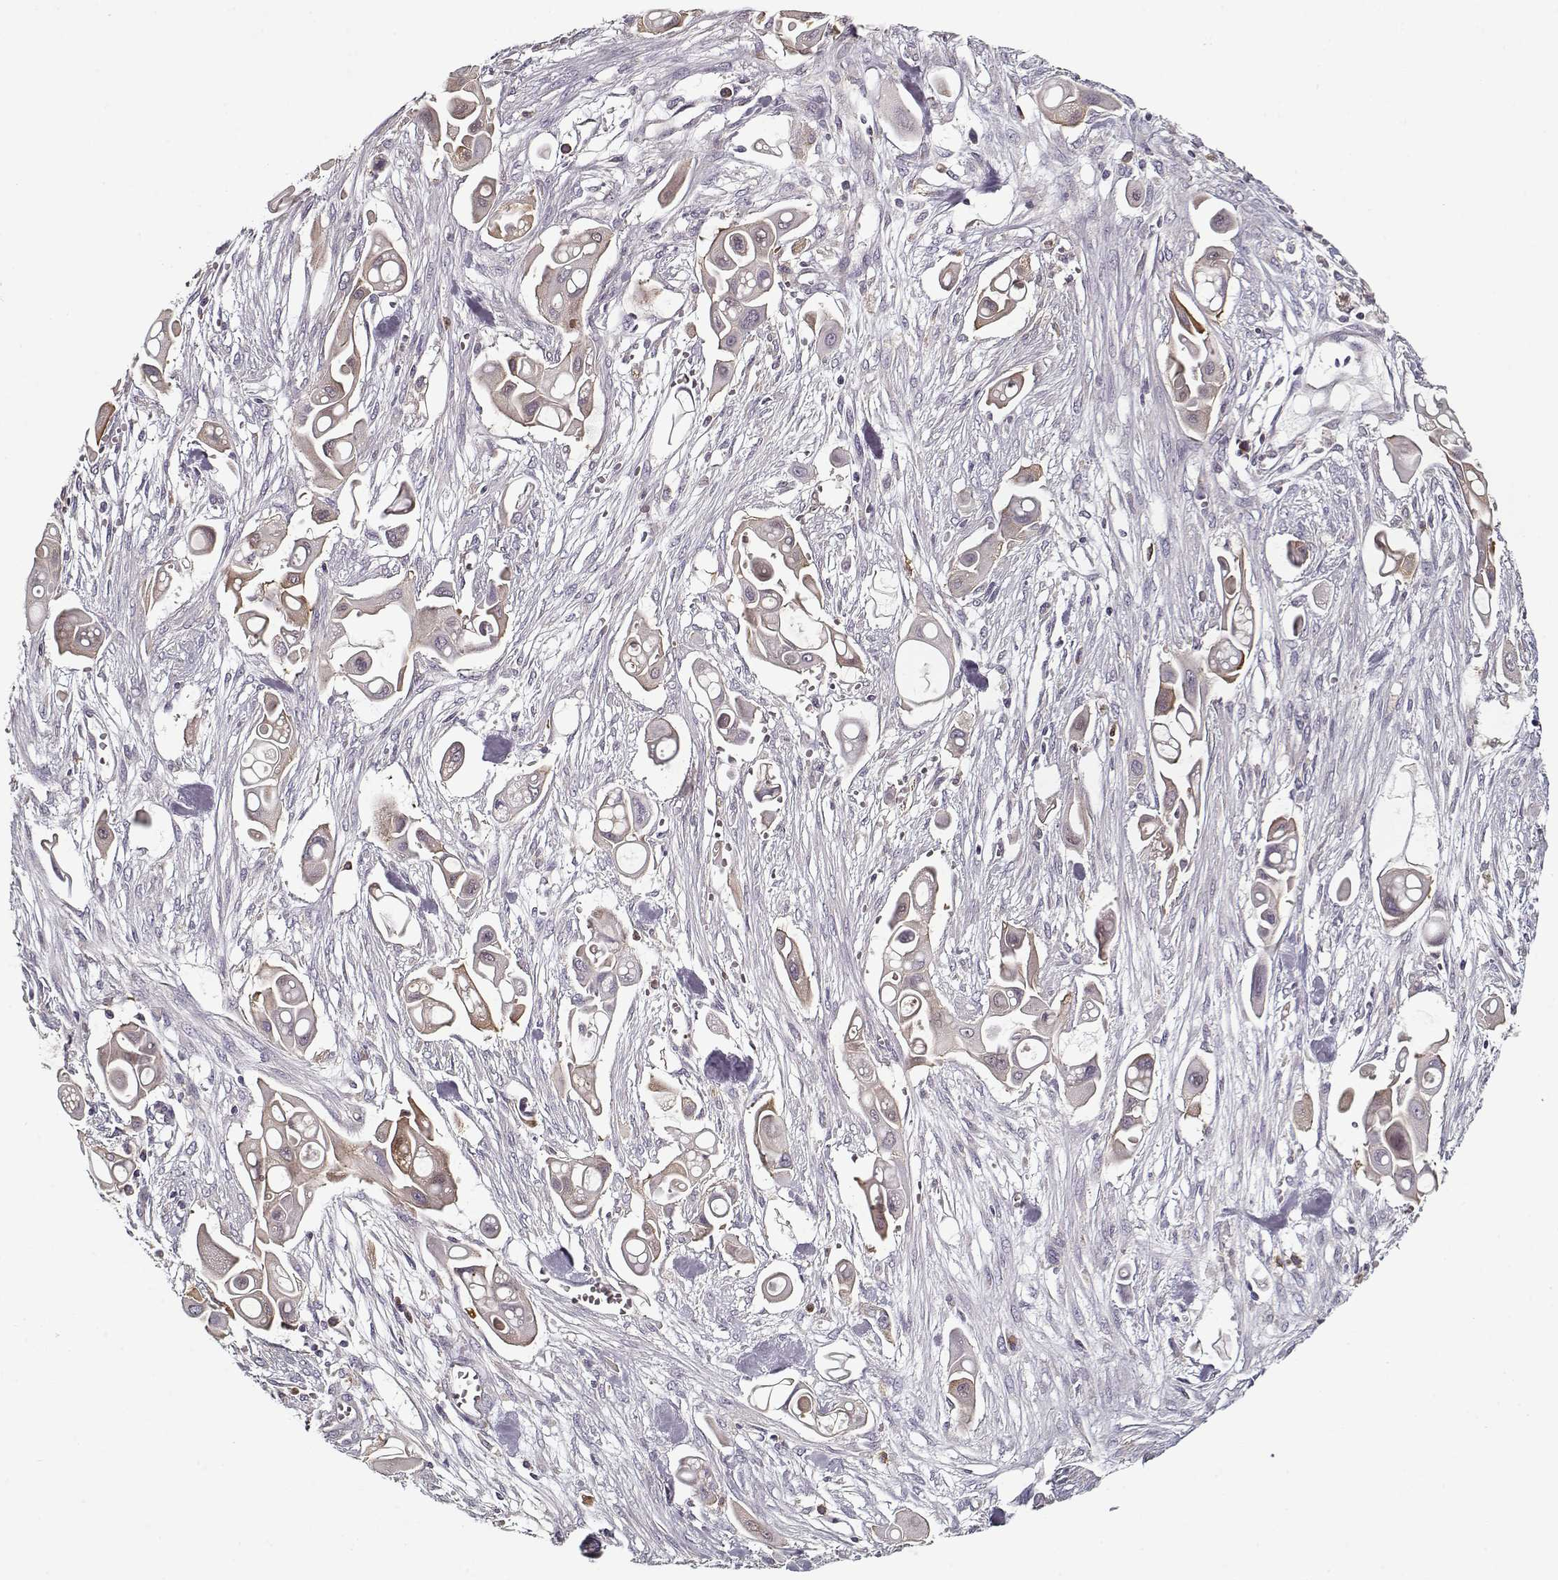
{"staining": {"intensity": "weak", "quantity": "<25%", "location": "cytoplasmic/membranous"}, "tissue": "pancreatic cancer", "cell_type": "Tumor cells", "image_type": "cancer", "snomed": [{"axis": "morphology", "description": "Adenocarcinoma, NOS"}, {"axis": "topography", "description": "Pancreas"}], "caption": "An immunohistochemistry image of pancreatic adenocarcinoma is shown. There is no staining in tumor cells of pancreatic adenocarcinoma.", "gene": "UNC13D", "patient": {"sex": "male", "age": 50}}